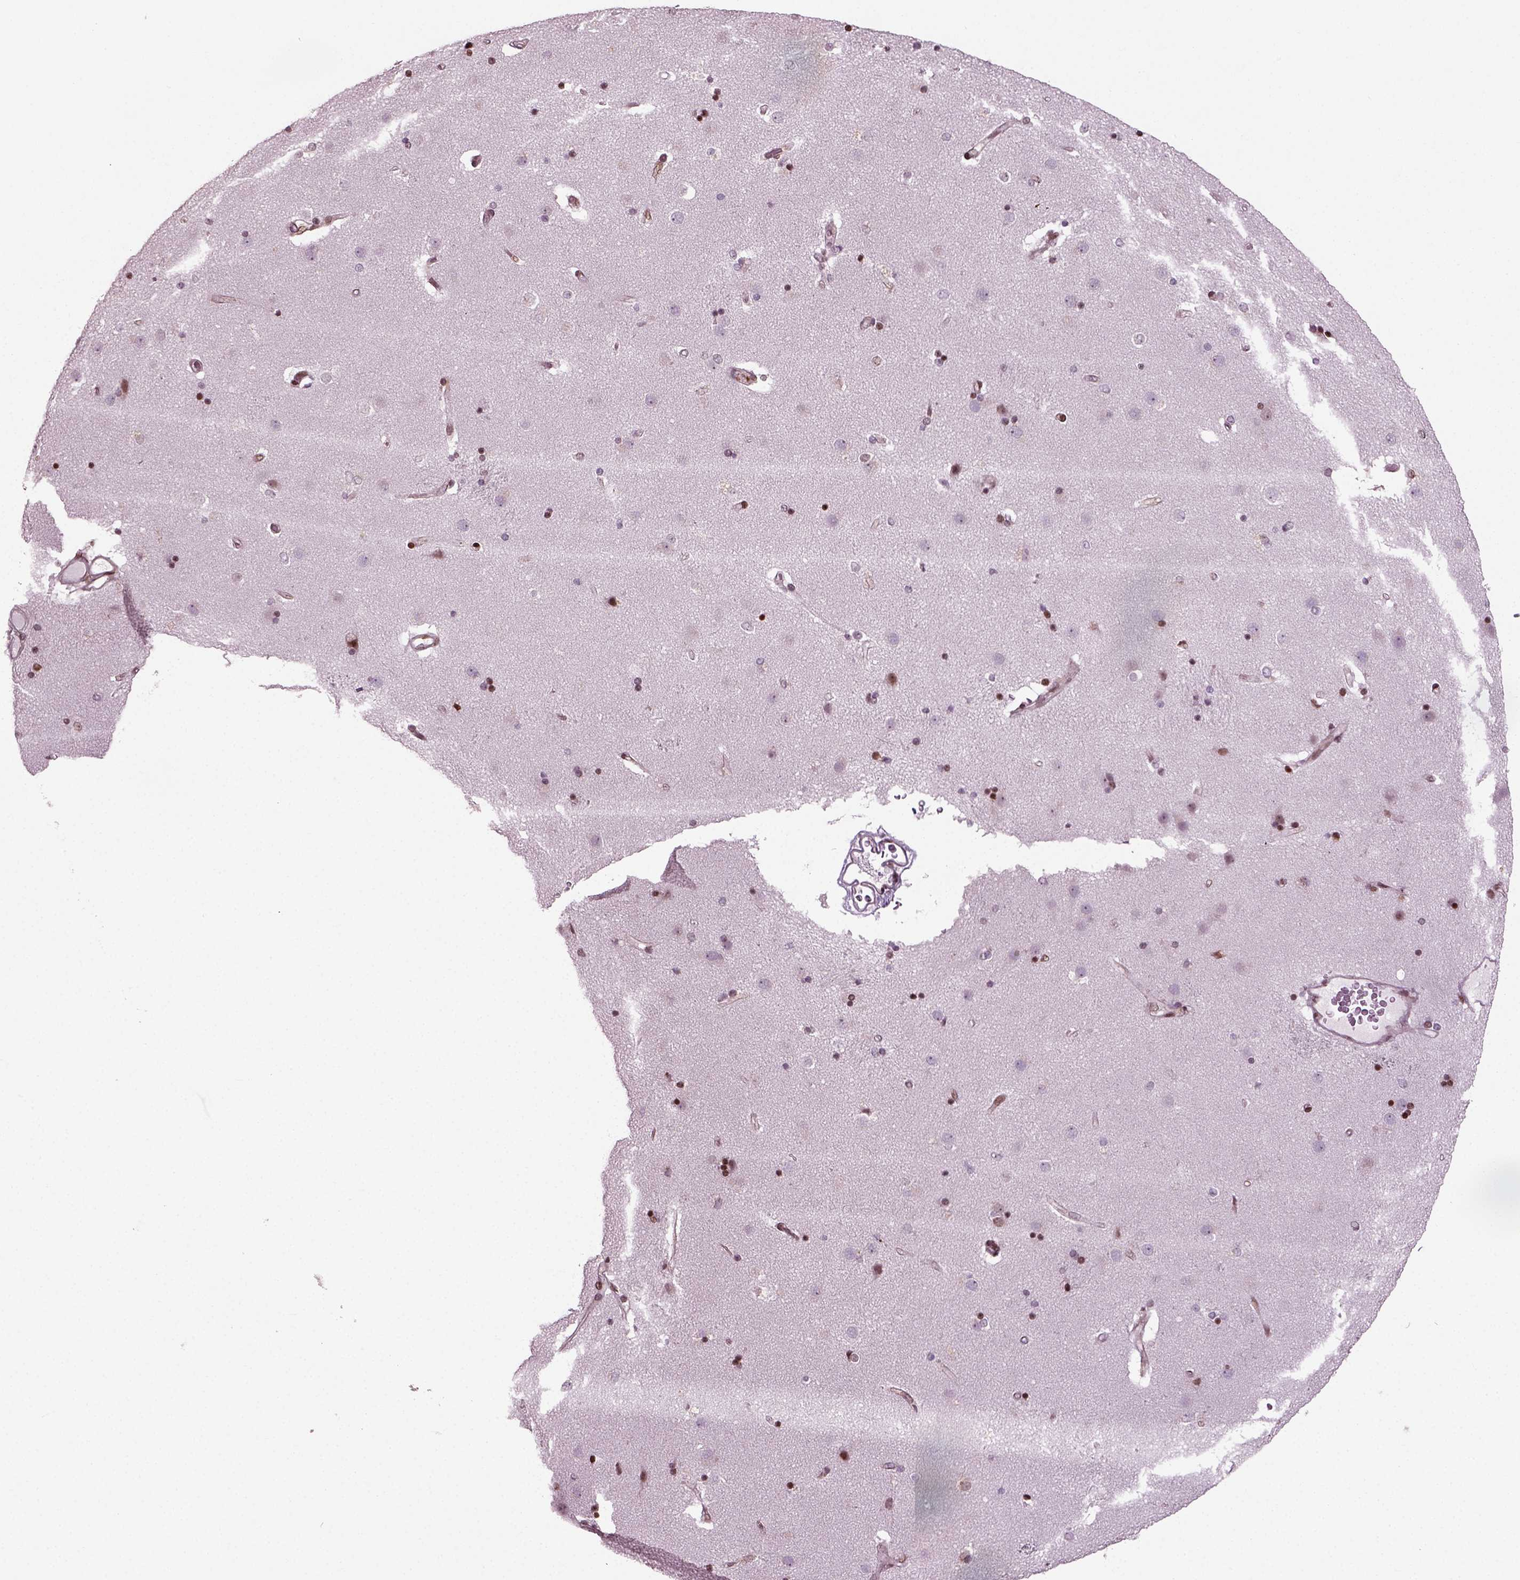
{"staining": {"intensity": "strong", "quantity": "25%-75%", "location": "nuclear"}, "tissue": "caudate", "cell_type": "Glial cells", "image_type": "normal", "snomed": [{"axis": "morphology", "description": "Normal tissue, NOS"}, {"axis": "topography", "description": "Lateral ventricle wall"}], "caption": "This is an image of immunohistochemistry (IHC) staining of benign caudate, which shows strong positivity in the nuclear of glial cells.", "gene": "HEYL", "patient": {"sex": "female", "age": 71}}